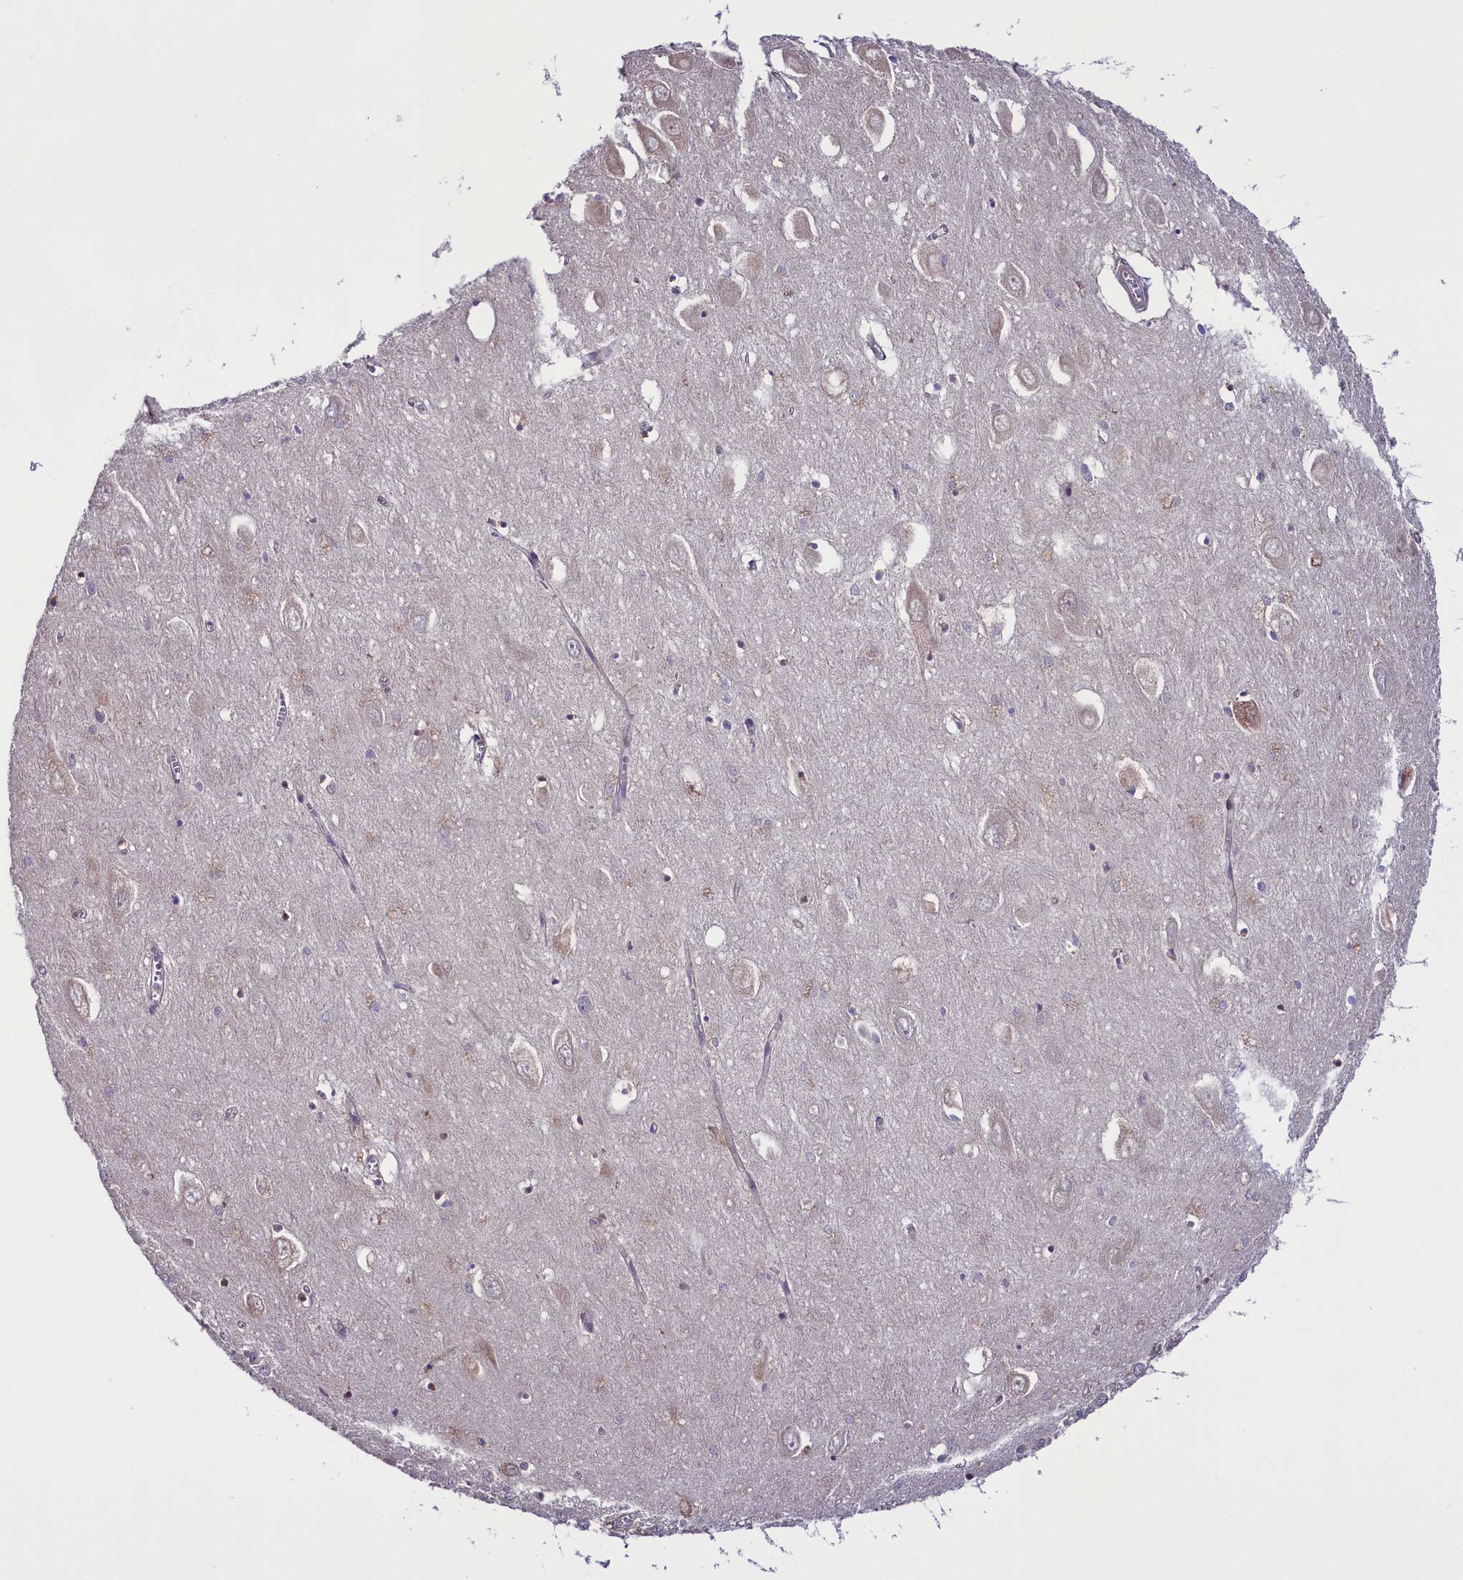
{"staining": {"intensity": "weak", "quantity": "<25%", "location": "cytoplasmic/membranous"}, "tissue": "hippocampus", "cell_type": "Glial cells", "image_type": "normal", "snomed": [{"axis": "morphology", "description": "Normal tissue, NOS"}, {"axis": "topography", "description": "Hippocampus"}], "caption": "An immunohistochemistry (IHC) image of benign hippocampus is shown. There is no staining in glial cells of hippocampus.", "gene": "ABCC10", "patient": {"sex": "female", "age": 64}}